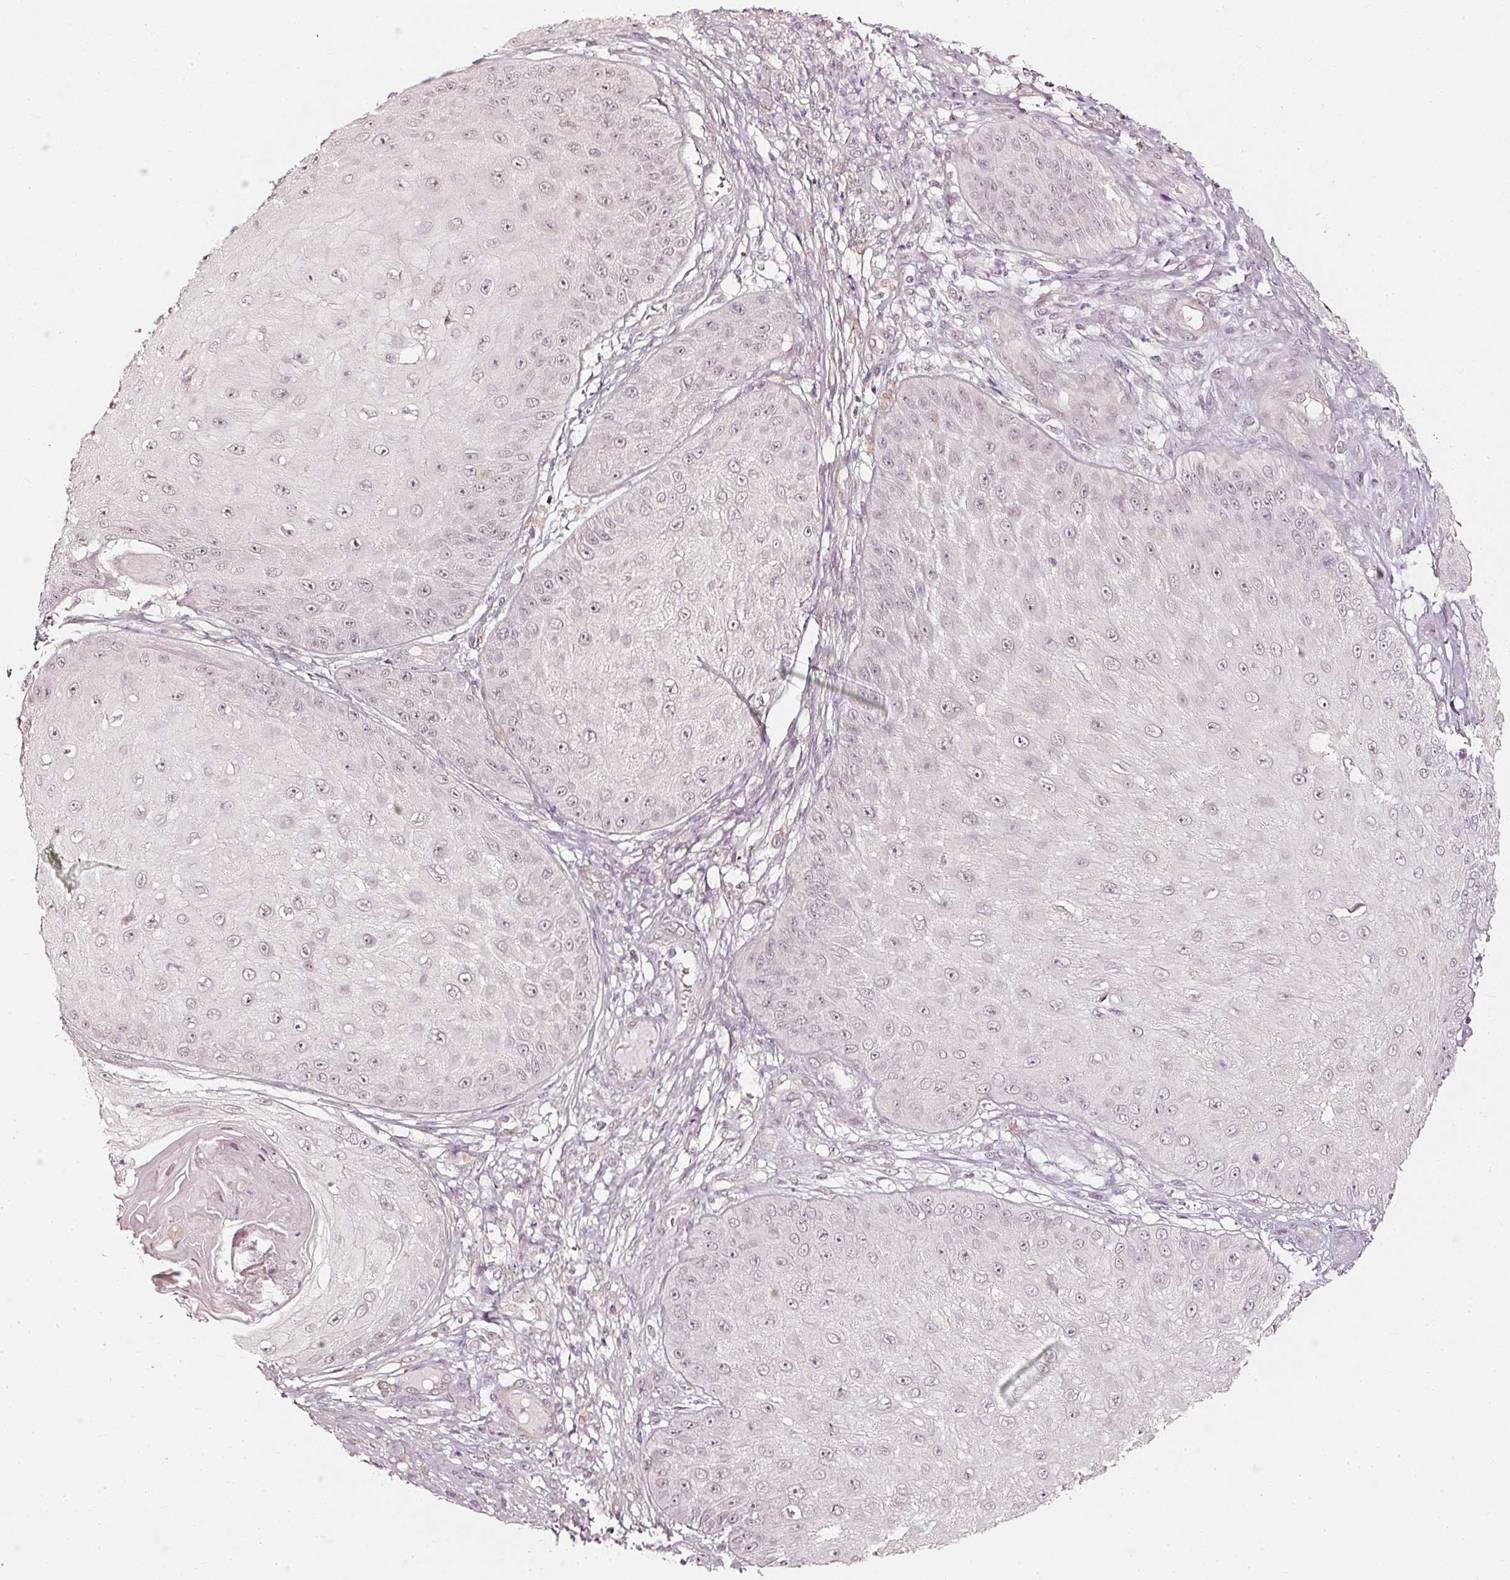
{"staining": {"intensity": "negative", "quantity": "none", "location": "none"}, "tissue": "skin cancer", "cell_type": "Tumor cells", "image_type": "cancer", "snomed": [{"axis": "morphology", "description": "Squamous cell carcinoma, NOS"}, {"axis": "topography", "description": "Skin"}], "caption": "The IHC histopathology image has no significant expression in tumor cells of skin cancer (squamous cell carcinoma) tissue.", "gene": "DRD2", "patient": {"sex": "male", "age": 70}}